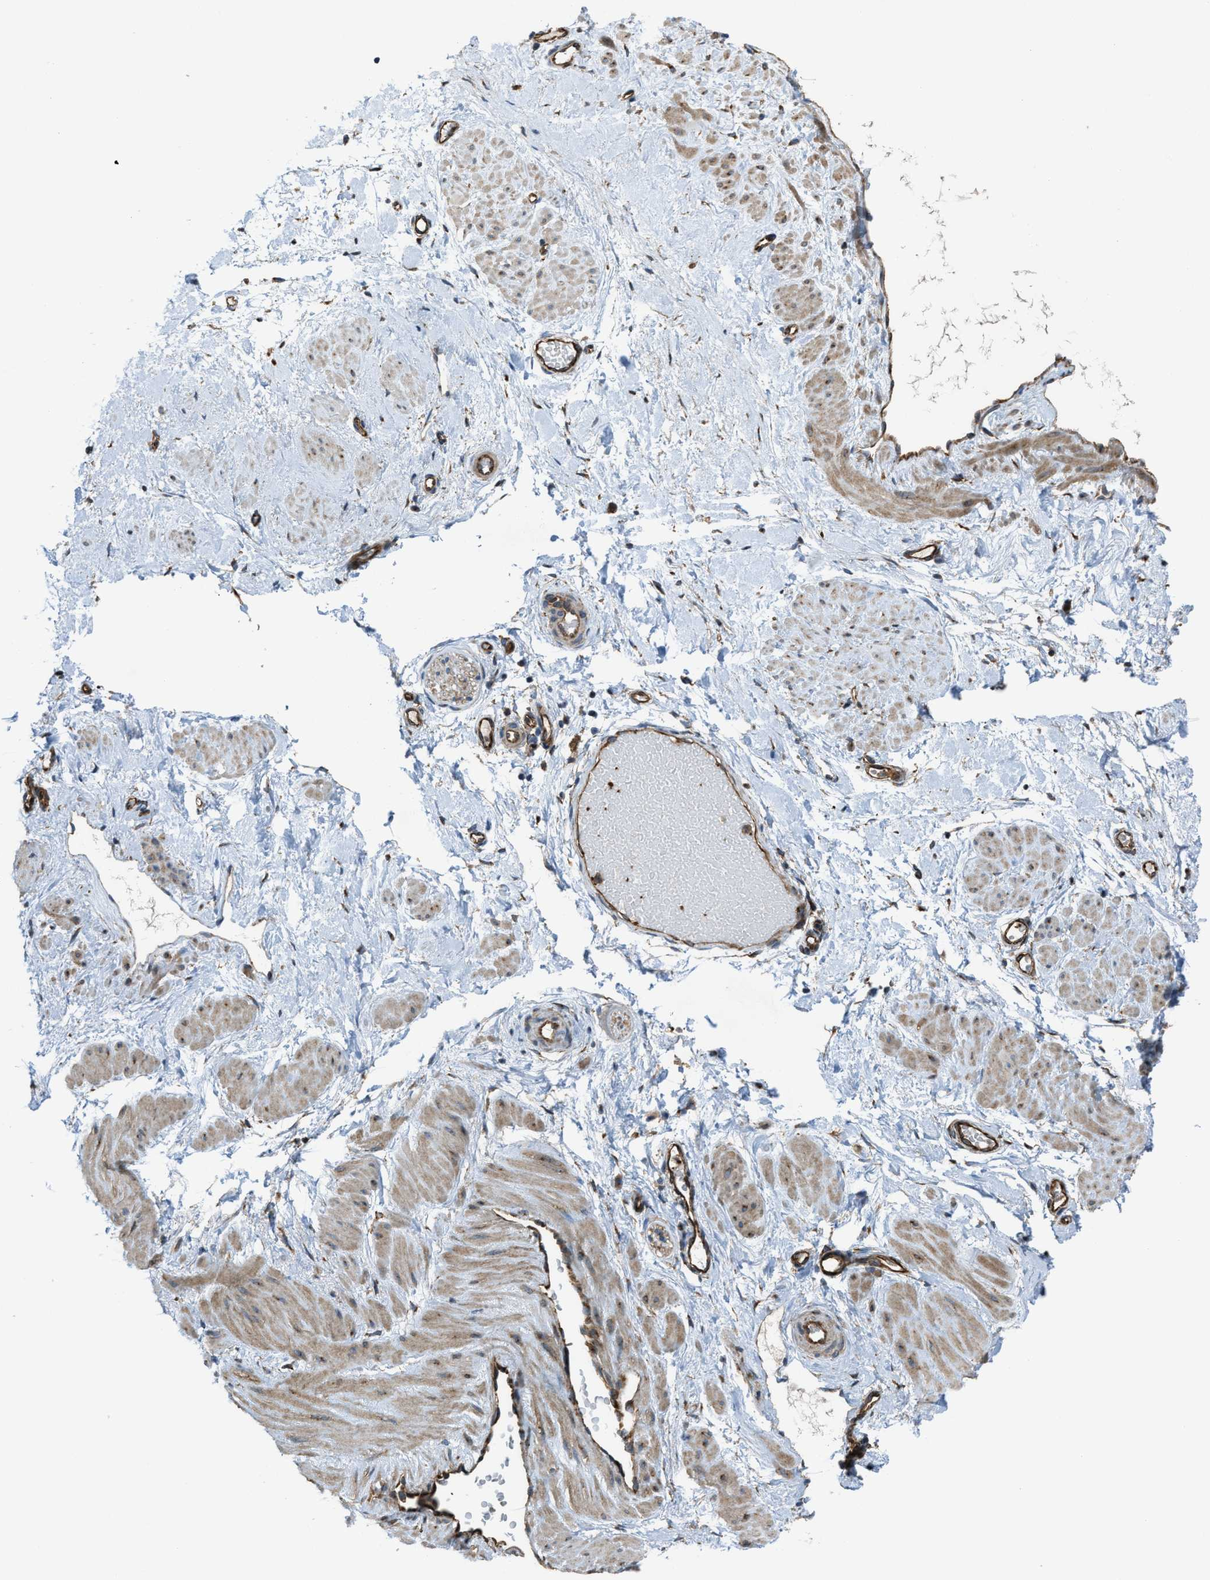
{"staining": {"intensity": "moderate", "quantity": ">75%", "location": "cytoplasmic/membranous"}, "tissue": "adipose tissue", "cell_type": "Adipocytes", "image_type": "normal", "snomed": [{"axis": "morphology", "description": "Normal tissue, NOS"}, {"axis": "topography", "description": "Soft tissue"}], "caption": "Adipocytes exhibit medium levels of moderate cytoplasmic/membranous staining in approximately >75% of cells in normal human adipose tissue. The staining is performed using DAB brown chromogen to label protein expression. The nuclei are counter-stained blue using hematoxylin.", "gene": "TRPC1", "patient": {"sex": "male", "age": 72}}